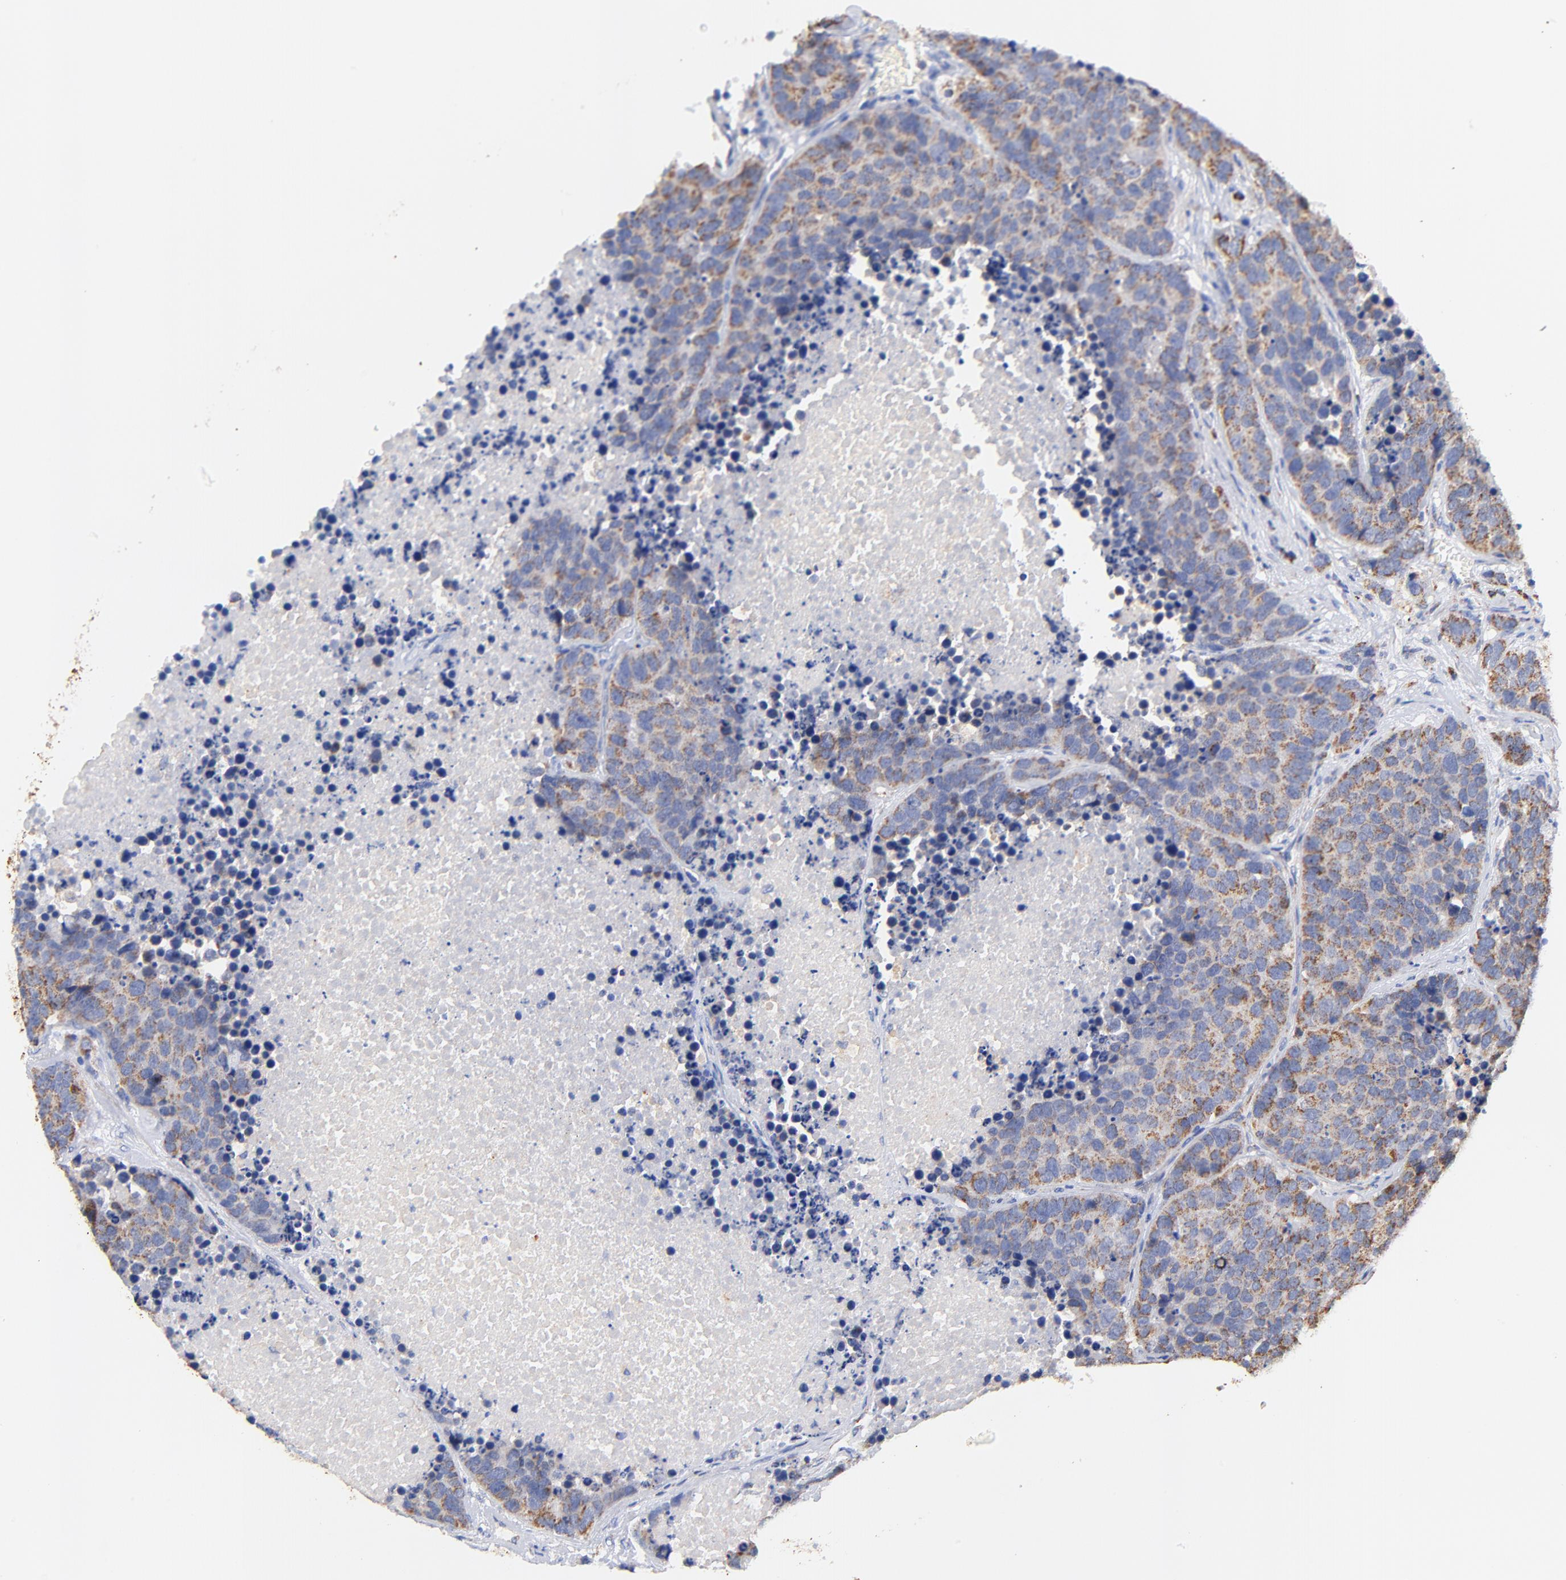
{"staining": {"intensity": "moderate", "quantity": "25%-75%", "location": "cytoplasmic/membranous"}, "tissue": "carcinoid", "cell_type": "Tumor cells", "image_type": "cancer", "snomed": [{"axis": "morphology", "description": "Carcinoid, malignant, NOS"}, {"axis": "topography", "description": "Lung"}], "caption": "Immunohistochemical staining of carcinoid (malignant) reveals medium levels of moderate cytoplasmic/membranous expression in about 25%-75% of tumor cells.", "gene": "ATP5F1D", "patient": {"sex": "male", "age": 60}}